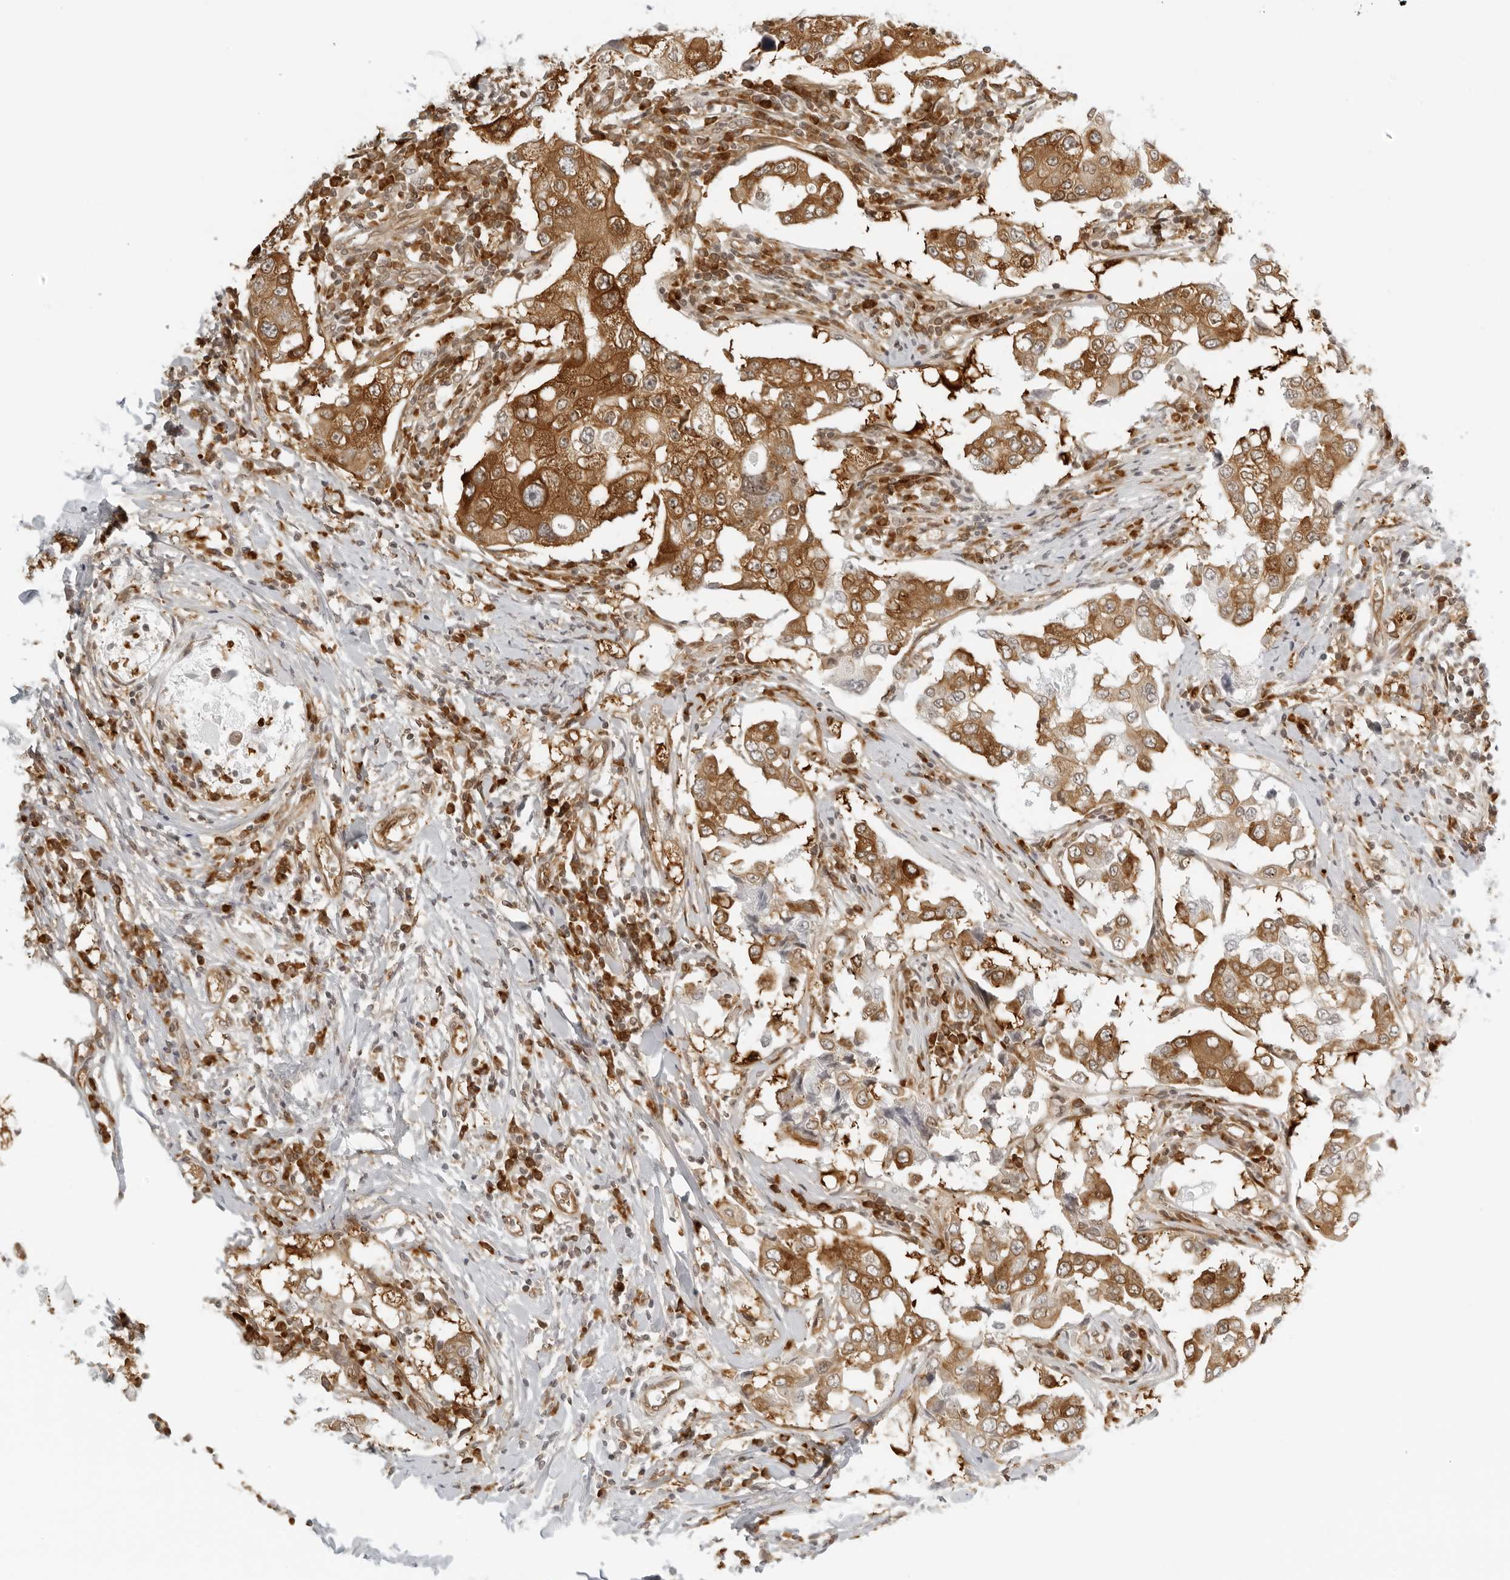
{"staining": {"intensity": "strong", "quantity": ">75%", "location": "cytoplasmic/membranous"}, "tissue": "breast cancer", "cell_type": "Tumor cells", "image_type": "cancer", "snomed": [{"axis": "morphology", "description": "Duct carcinoma"}, {"axis": "topography", "description": "Breast"}], "caption": "Brown immunohistochemical staining in human breast infiltrating ductal carcinoma exhibits strong cytoplasmic/membranous staining in about >75% of tumor cells. (DAB (3,3'-diaminobenzidine) IHC, brown staining for protein, blue staining for nuclei).", "gene": "EIF4G1", "patient": {"sex": "female", "age": 27}}